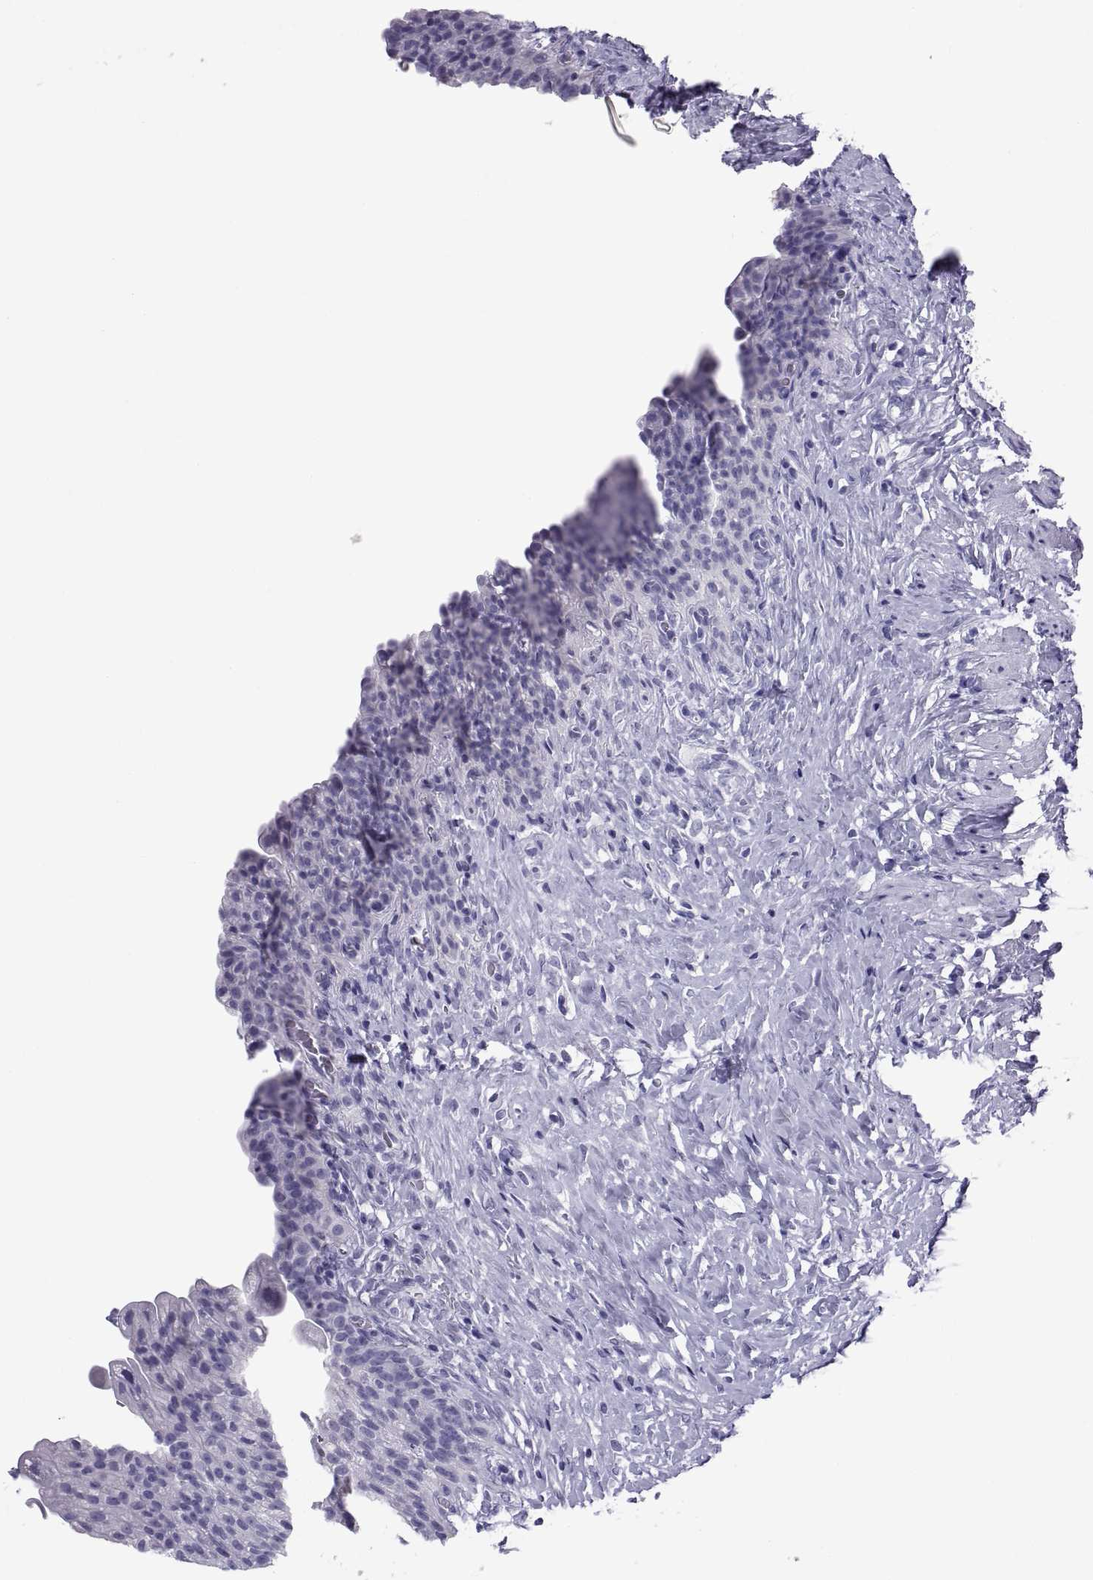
{"staining": {"intensity": "negative", "quantity": "none", "location": "none"}, "tissue": "urinary bladder", "cell_type": "Urothelial cells", "image_type": "normal", "snomed": [{"axis": "morphology", "description": "Normal tissue, NOS"}, {"axis": "topography", "description": "Urinary bladder"}], "caption": "This is an immunohistochemistry (IHC) micrograph of benign urinary bladder. There is no positivity in urothelial cells.", "gene": "RNASE12", "patient": {"sex": "male", "age": 76}}